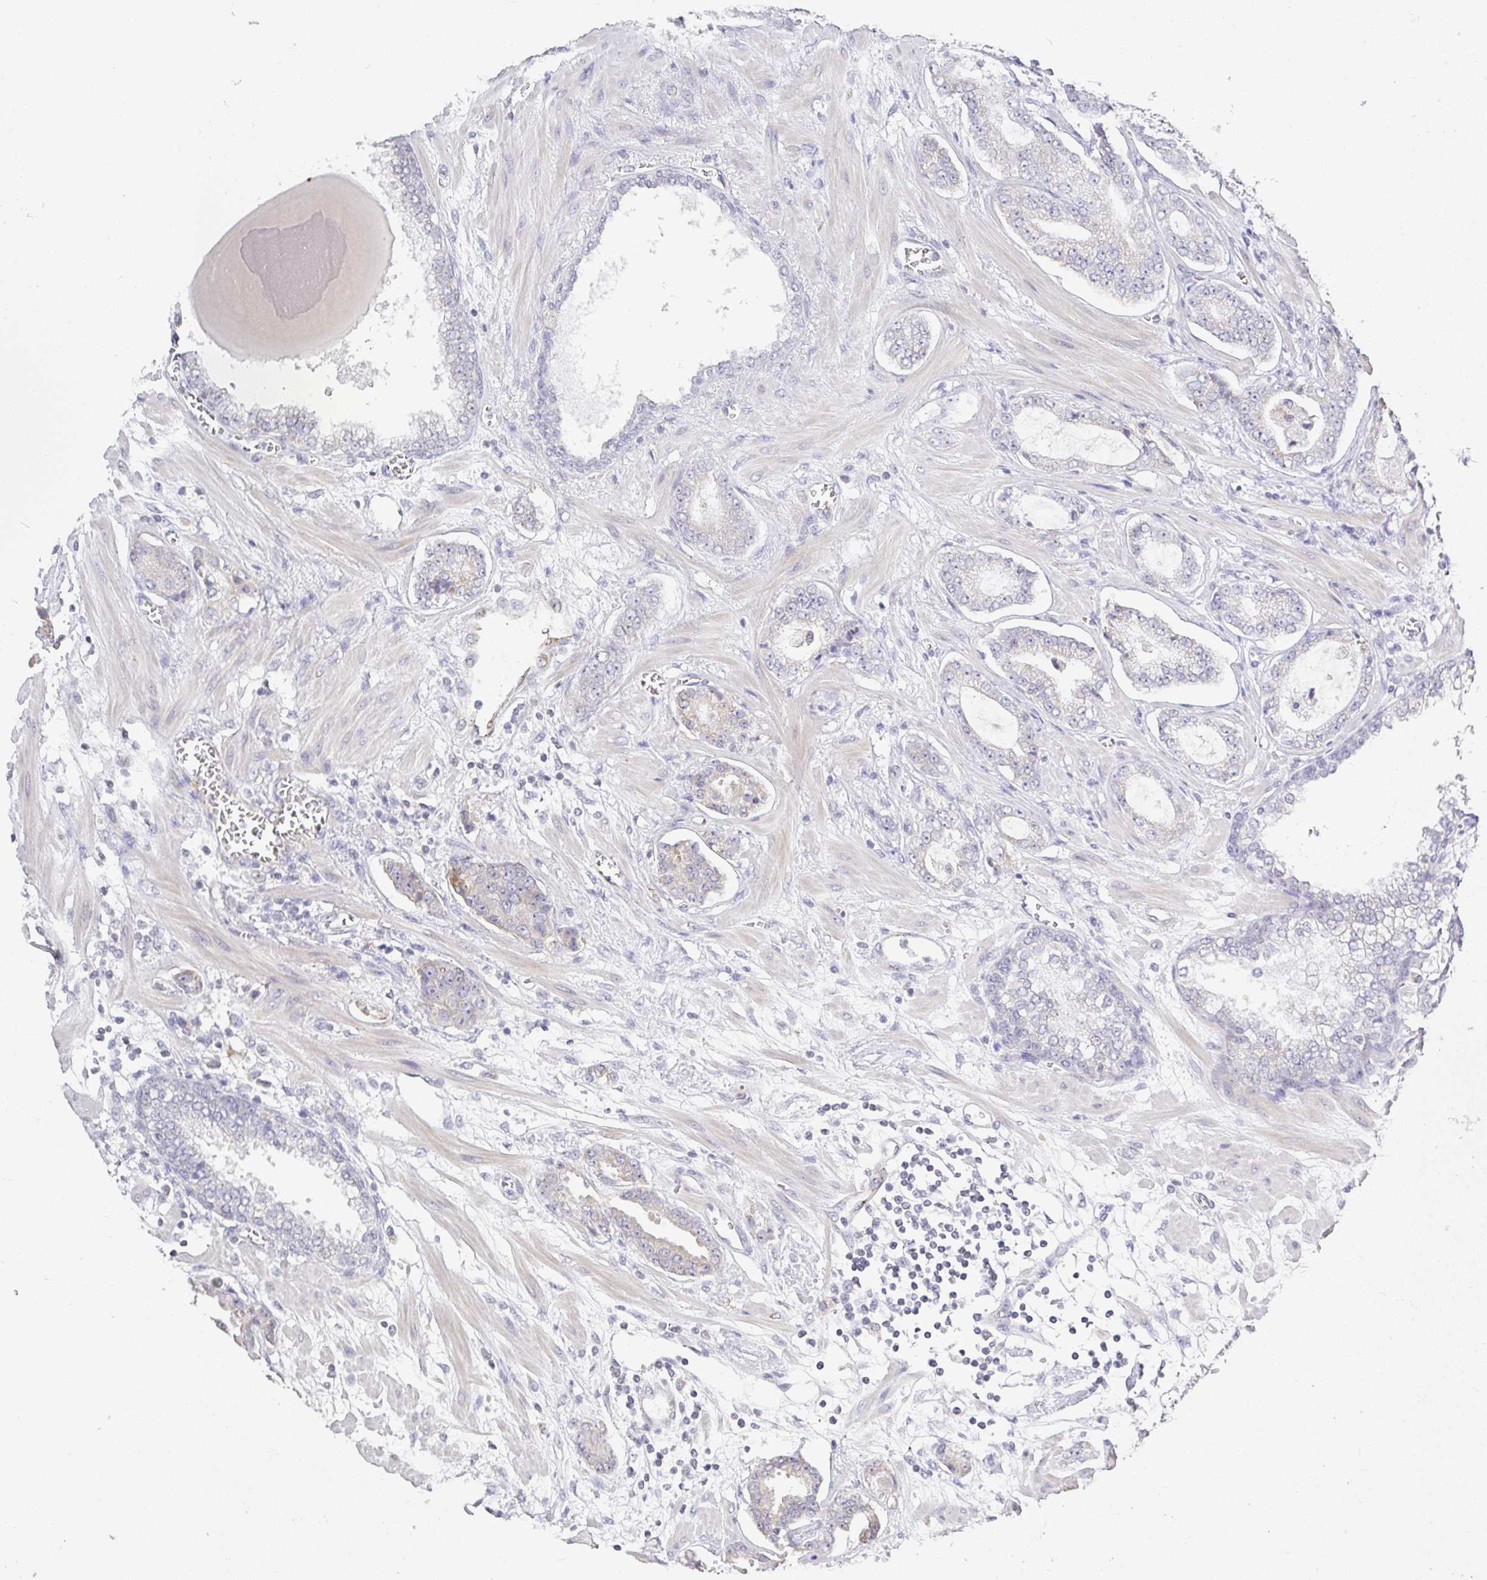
{"staining": {"intensity": "weak", "quantity": "<25%", "location": "cytoplasmic/membranous"}, "tissue": "prostate cancer", "cell_type": "Tumor cells", "image_type": "cancer", "snomed": [{"axis": "morphology", "description": "Adenocarcinoma, Low grade"}, {"axis": "topography", "description": "Prostate"}], "caption": "Immunohistochemistry (IHC) of prostate adenocarcinoma (low-grade) displays no positivity in tumor cells. (DAB (3,3'-diaminobenzidine) immunohistochemistry (IHC) visualized using brightfield microscopy, high magnification).", "gene": "PLCD4", "patient": {"sex": "male", "age": 62}}